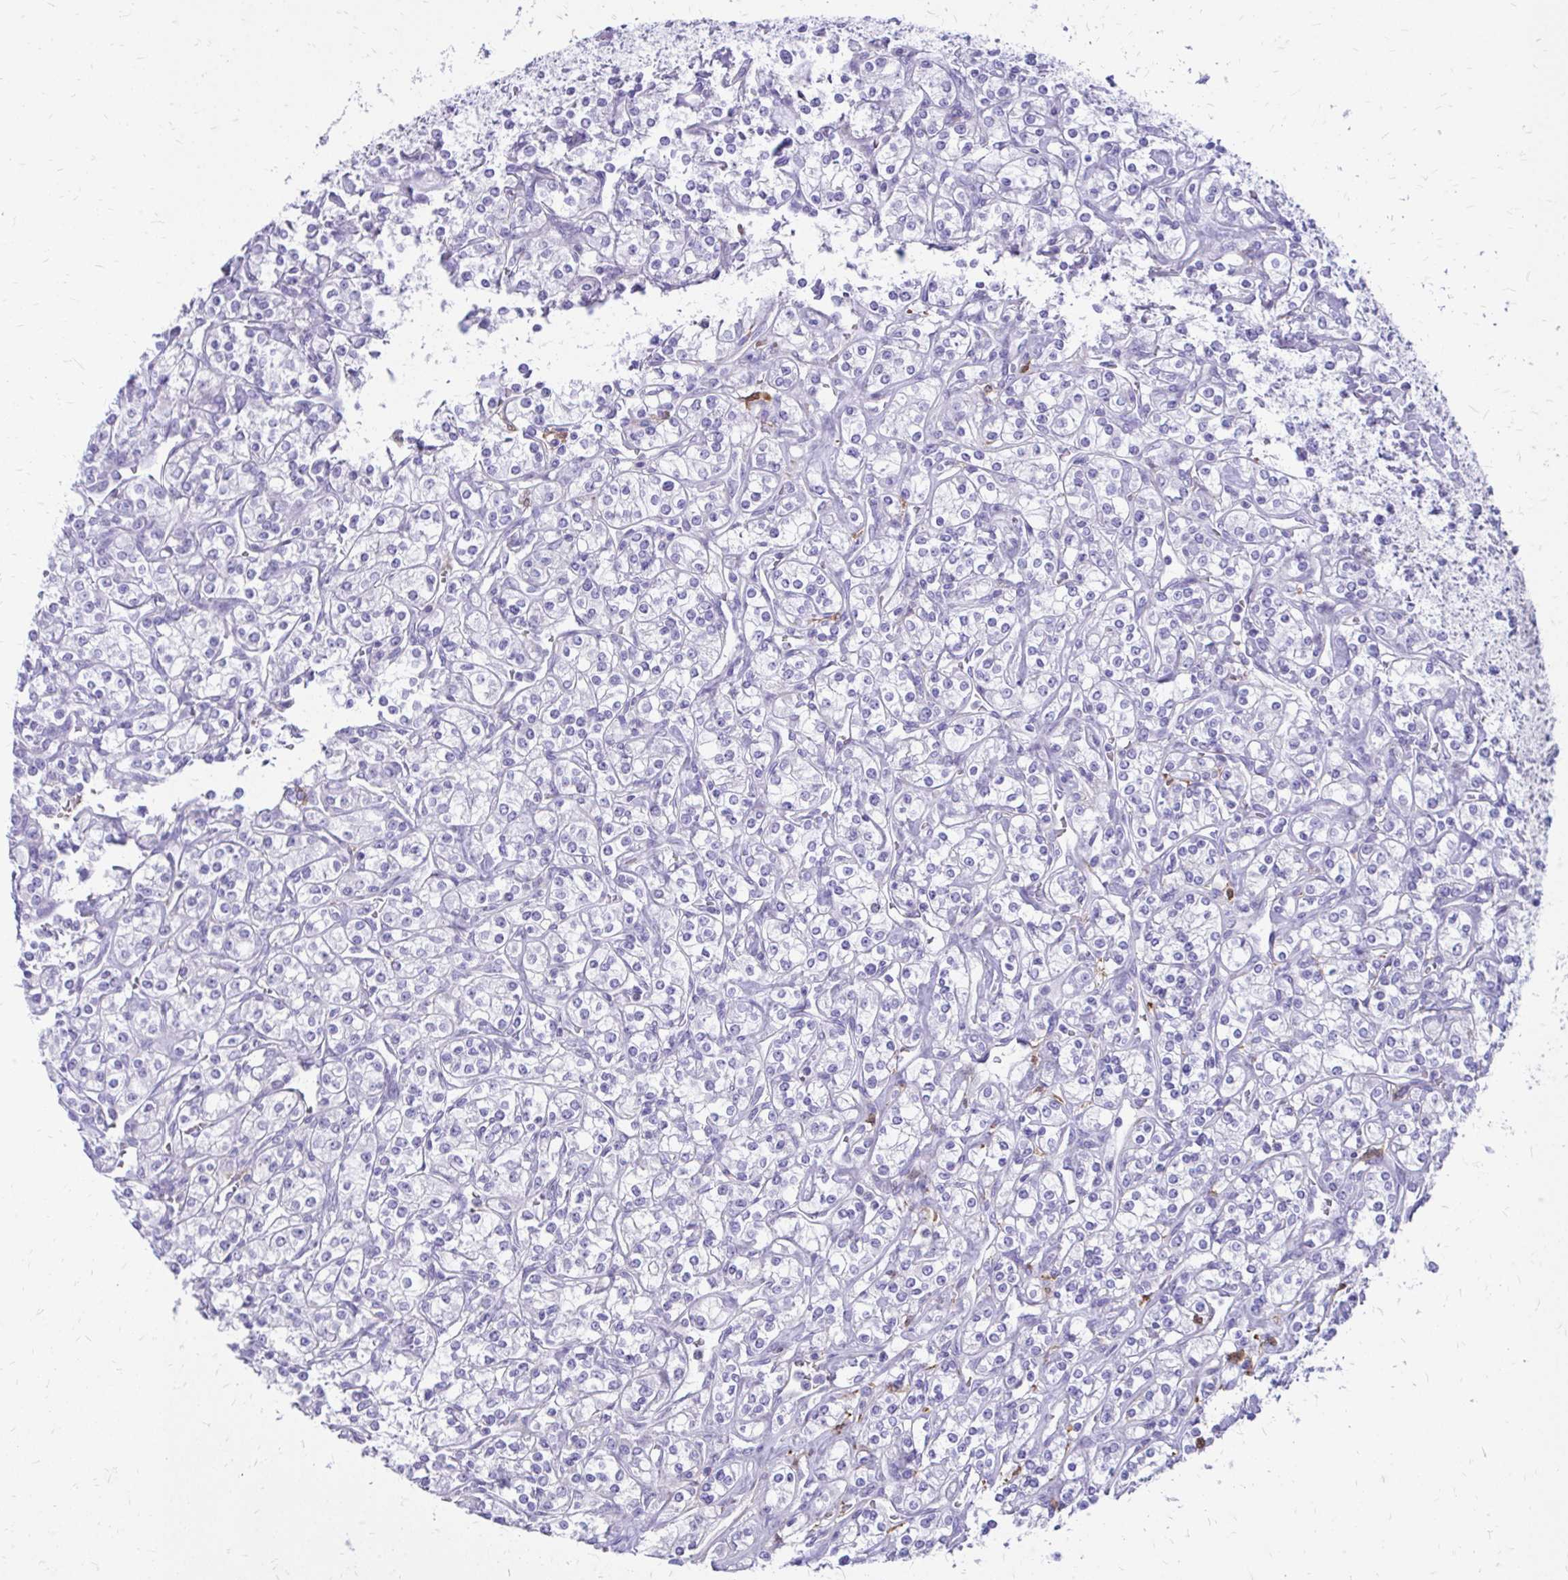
{"staining": {"intensity": "negative", "quantity": "none", "location": "none"}, "tissue": "renal cancer", "cell_type": "Tumor cells", "image_type": "cancer", "snomed": [{"axis": "morphology", "description": "Adenocarcinoma, NOS"}, {"axis": "topography", "description": "Kidney"}], "caption": "Immunohistochemical staining of renal adenocarcinoma reveals no significant expression in tumor cells.", "gene": "SIGLEC11", "patient": {"sex": "male", "age": 77}}